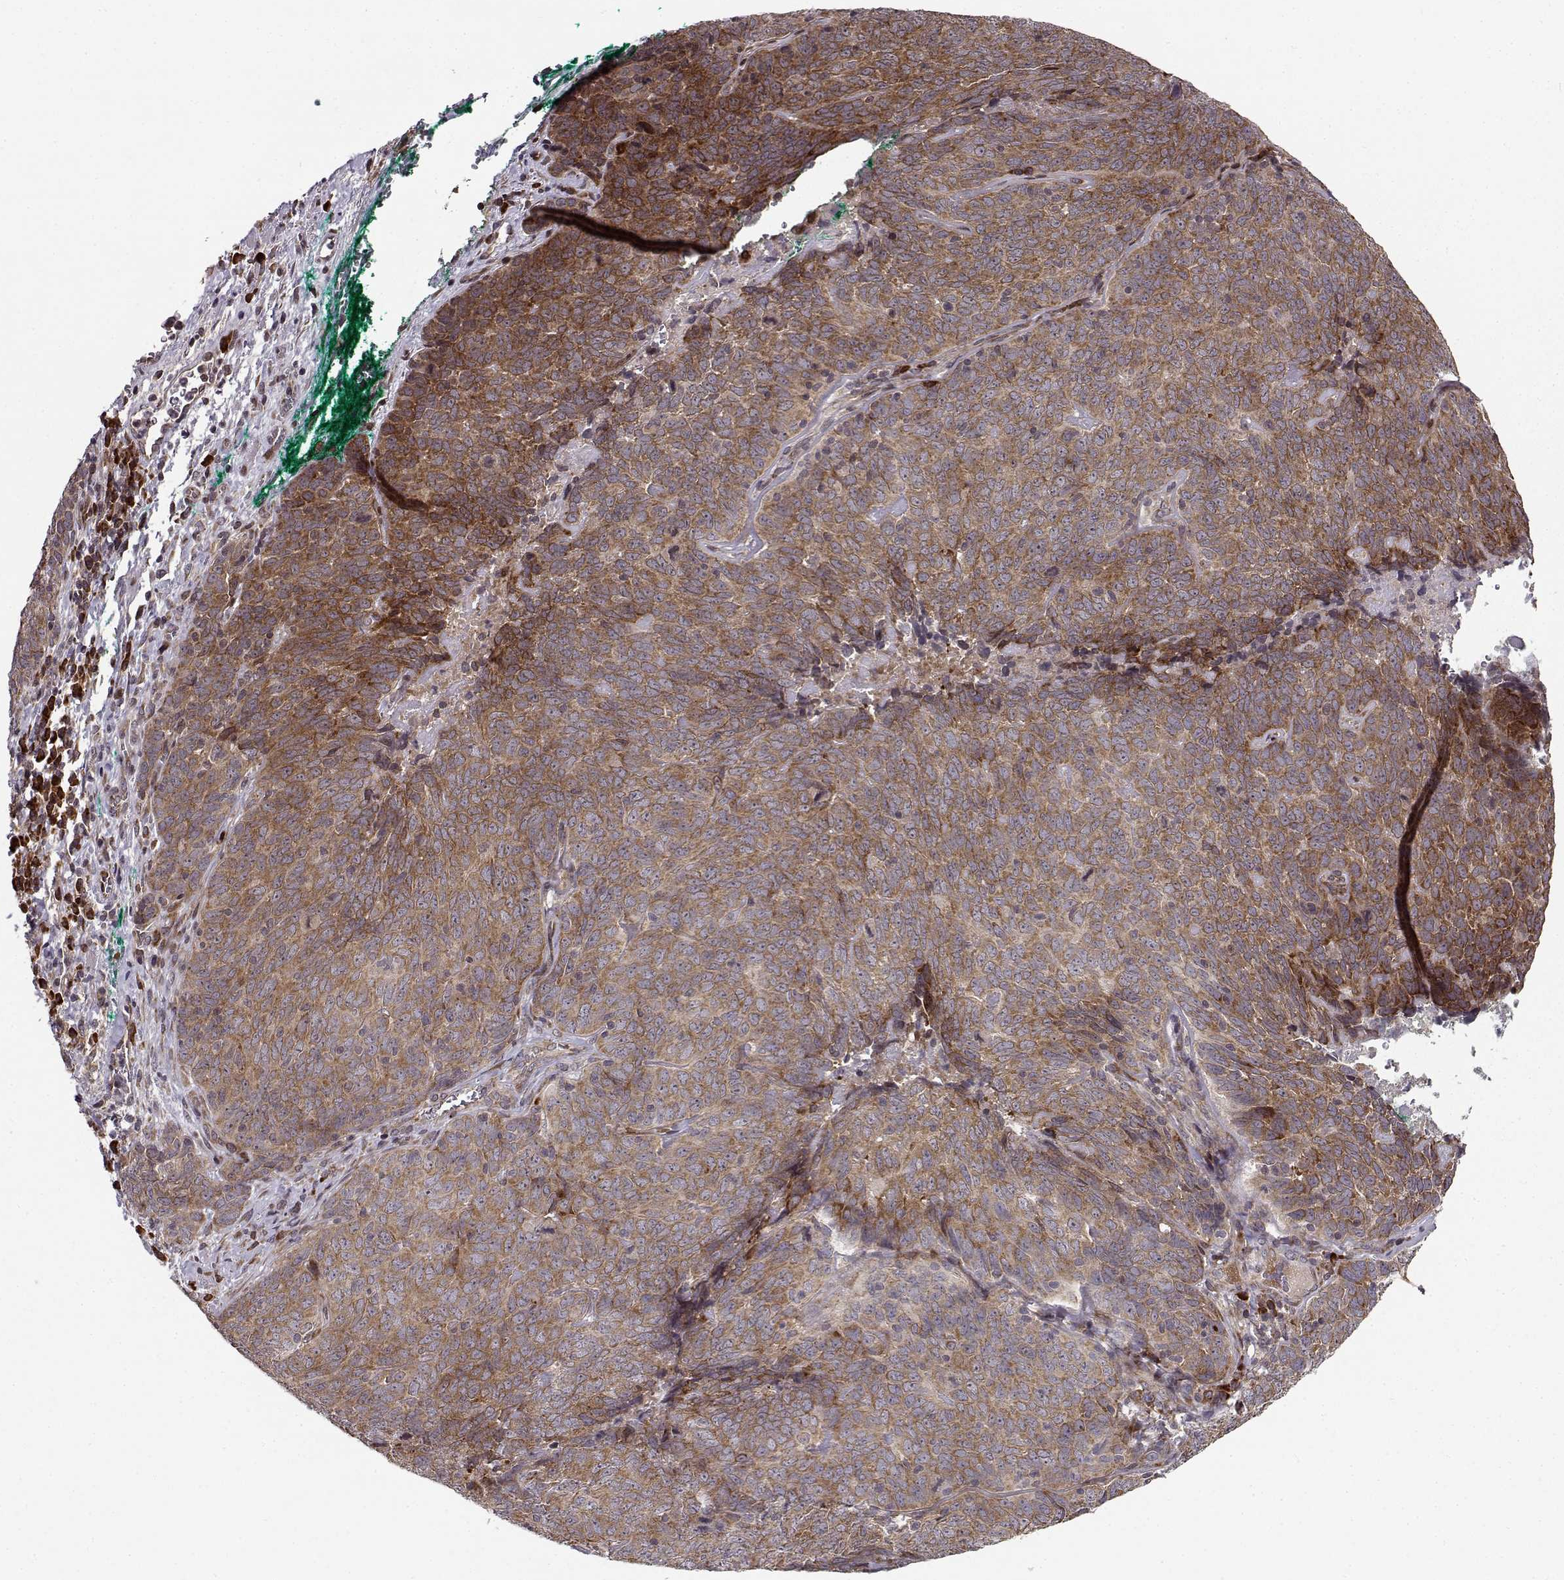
{"staining": {"intensity": "moderate", "quantity": ">75%", "location": "cytoplasmic/membranous"}, "tissue": "skin cancer", "cell_type": "Tumor cells", "image_type": "cancer", "snomed": [{"axis": "morphology", "description": "Squamous cell carcinoma, NOS"}, {"axis": "topography", "description": "Skin"}, {"axis": "topography", "description": "Anal"}], "caption": "Immunohistochemical staining of human skin squamous cell carcinoma demonstrates medium levels of moderate cytoplasmic/membranous positivity in approximately >75% of tumor cells.", "gene": "RPL31", "patient": {"sex": "female", "age": 51}}